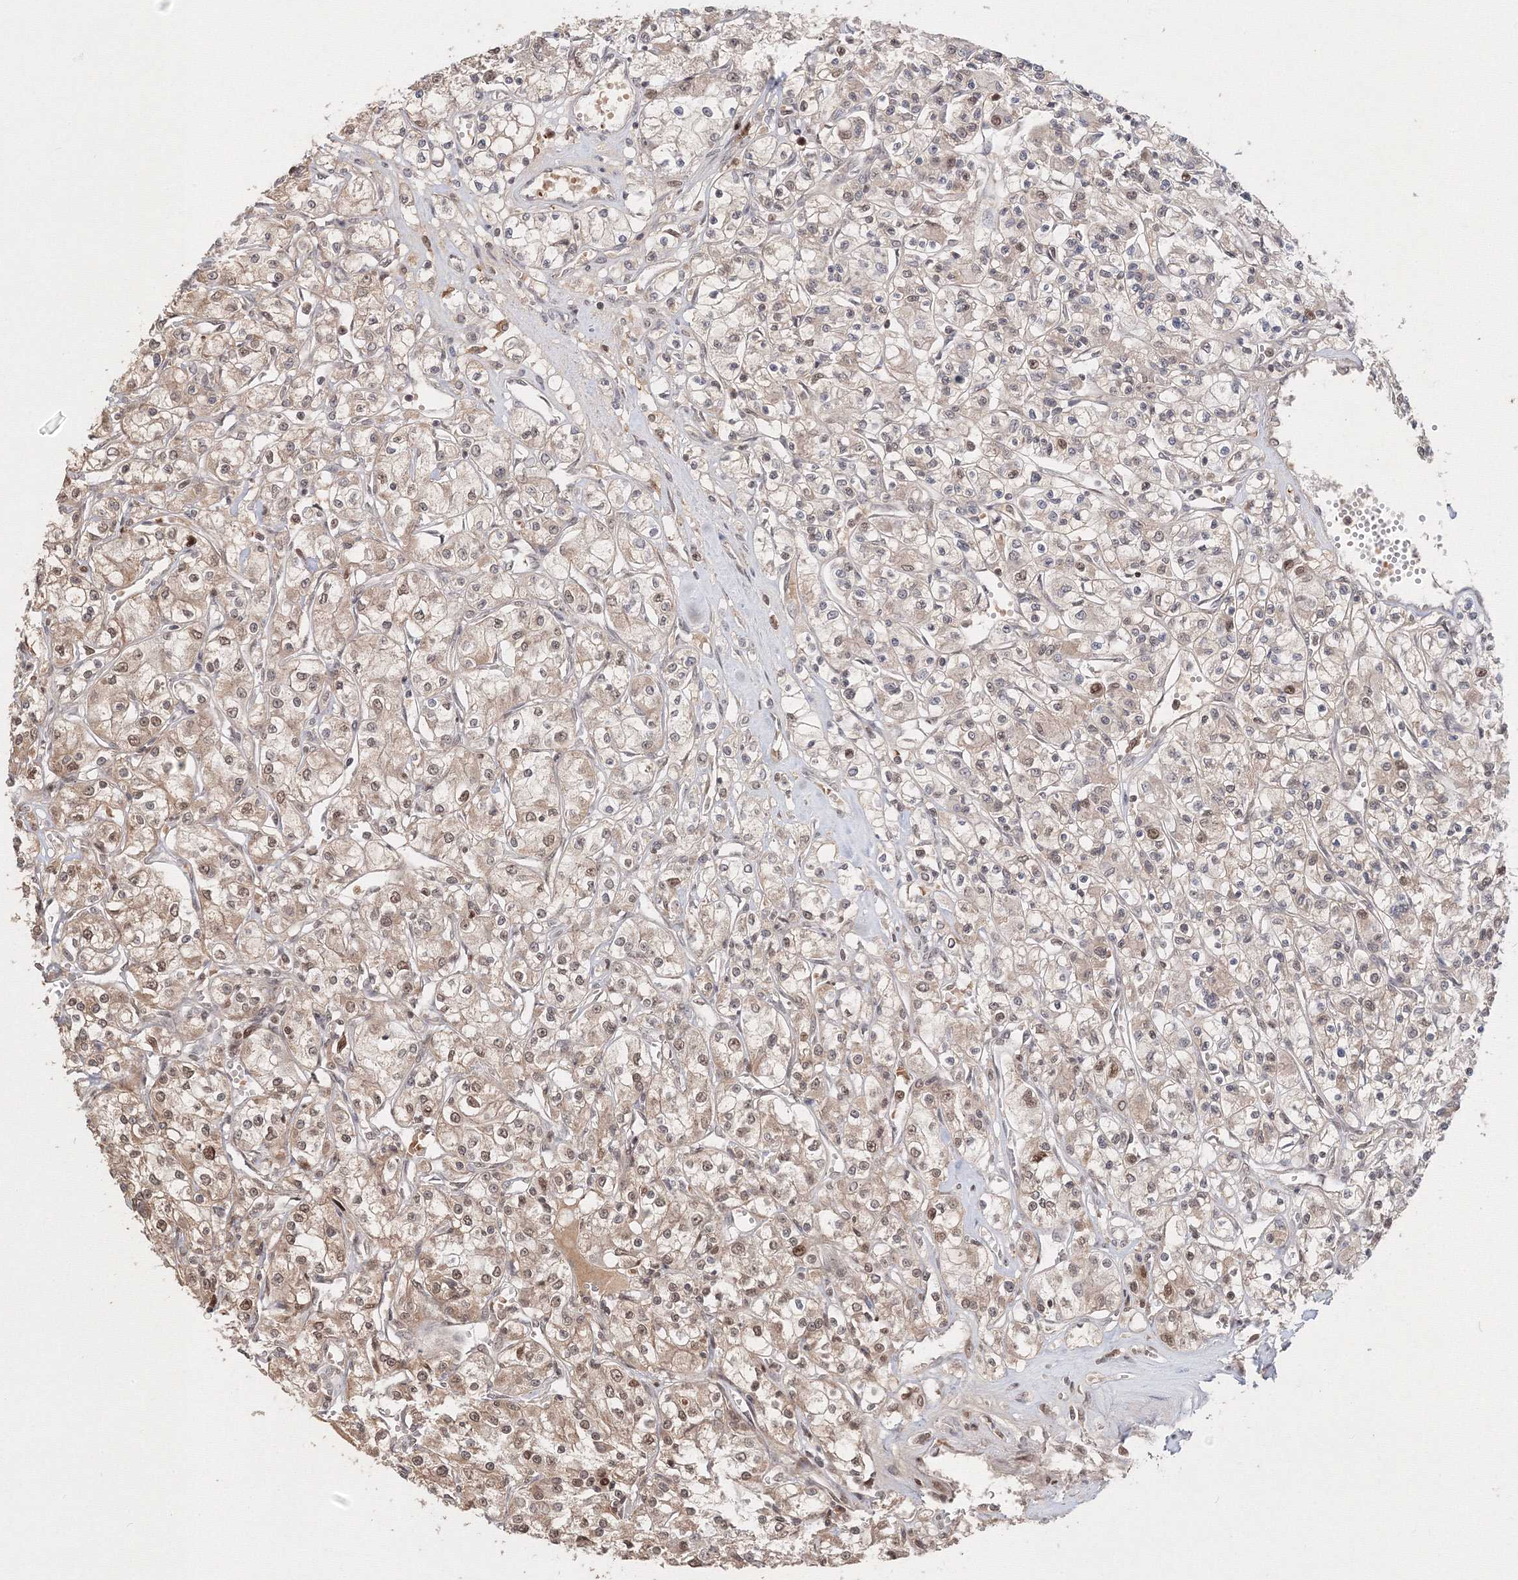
{"staining": {"intensity": "weak", "quantity": "25%-75%", "location": "cytoplasmic/membranous,nuclear"}, "tissue": "renal cancer", "cell_type": "Tumor cells", "image_type": "cancer", "snomed": [{"axis": "morphology", "description": "Adenocarcinoma, NOS"}, {"axis": "topography", "description": "Kidney"}], "caption": "Adenocarcinoma (renal) stained with a brown dye shows weak cytoplasmic/membranous and nuclear positive positivity in approximately 25%-75% of tumor cells.", "gene": "IWS1", "patient": {"sex": "female", "age": 59}}